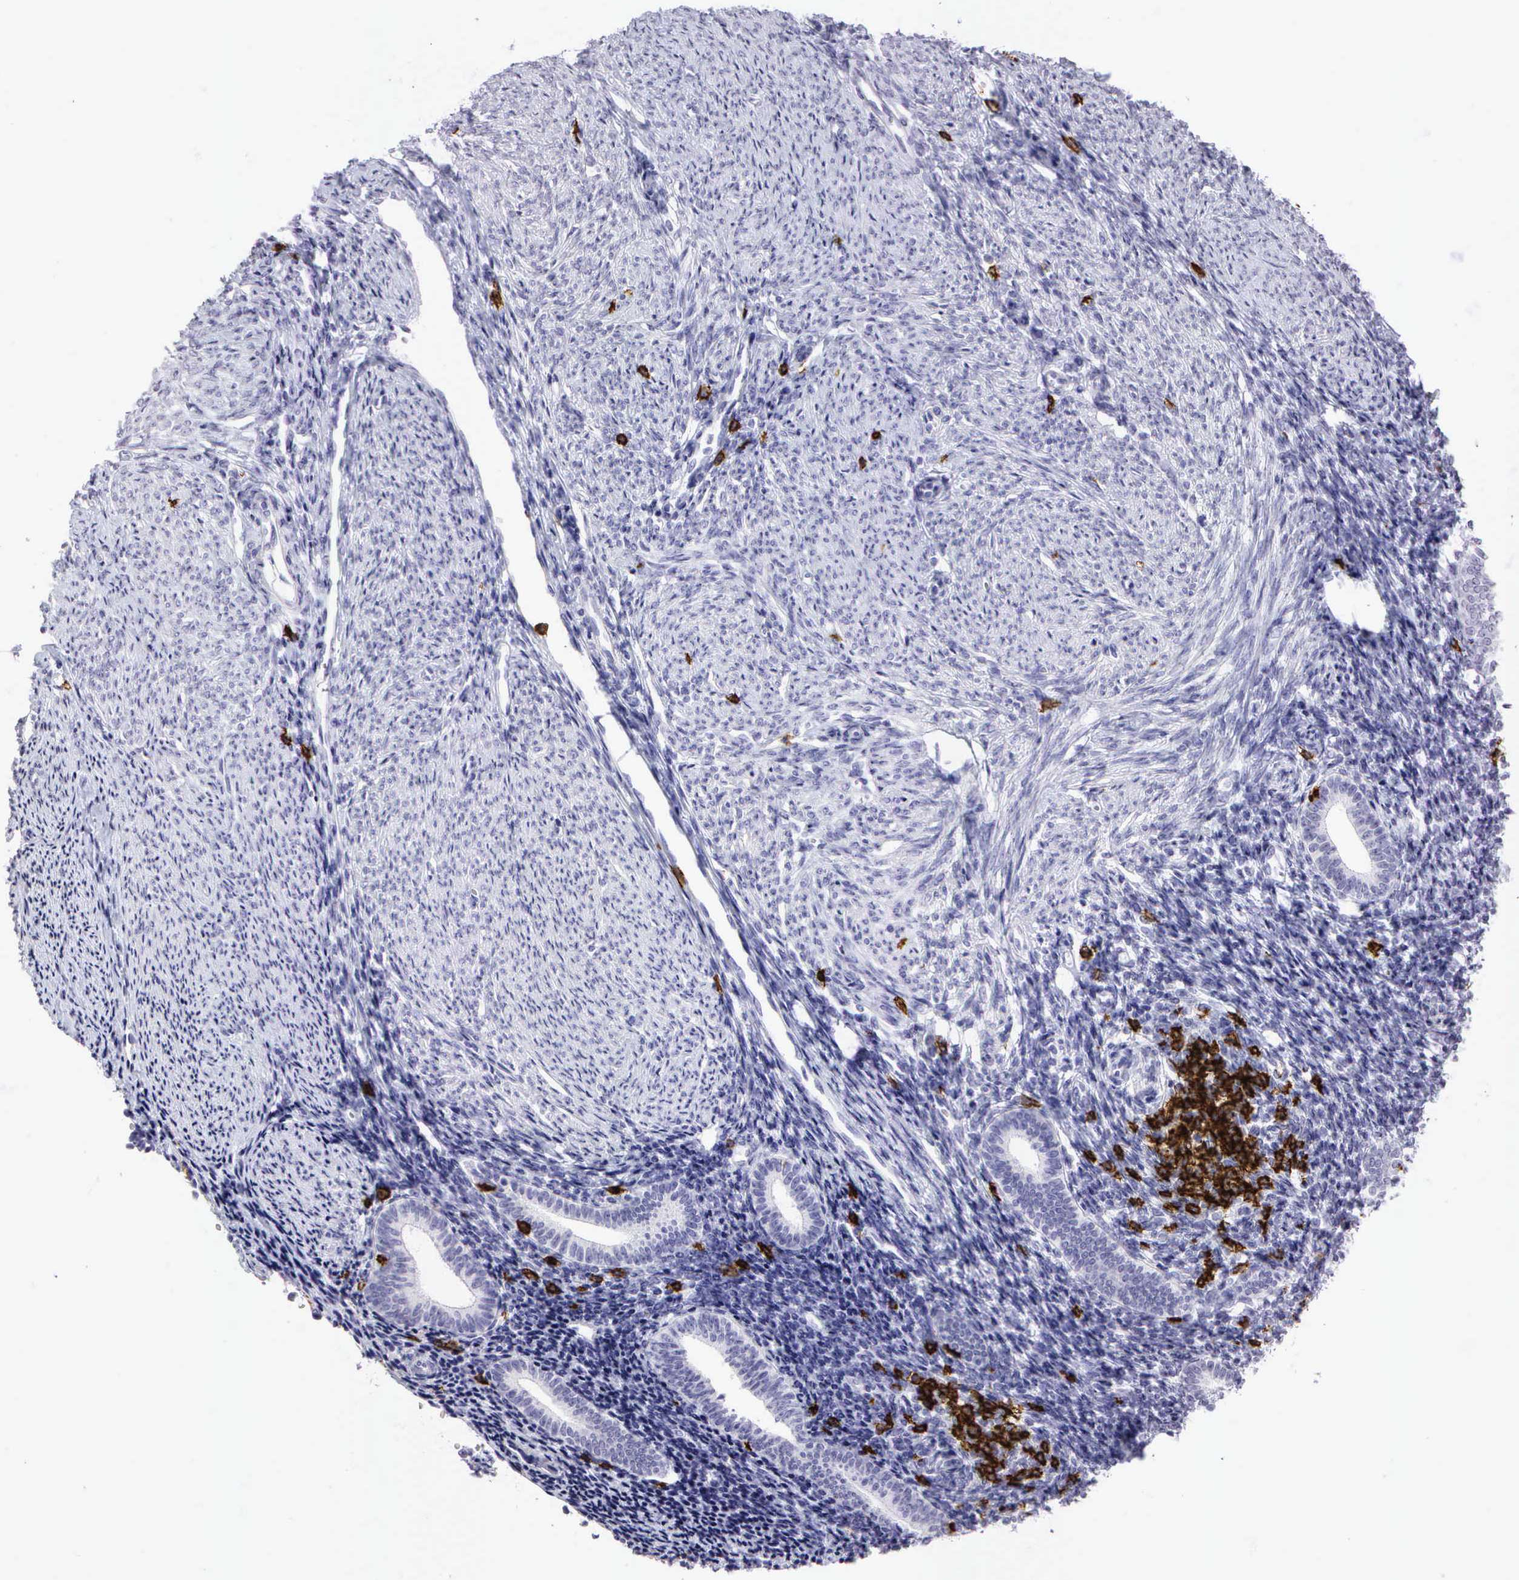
{"staining": {"intensity": "negative", "quantity": "none", "location": "none"}, "tissue": "endometrium", "cell_type": "Cells in endometrial stroma", "image_type": "normal", "snomed": [{"axis": "morphology", "description": "Normal tissue, NOS"}, {"axis": "topography", "description": "Endometrium"}], "caption": "Immunohistochemical staining of benign endometrium reveals no significant positivity in cells in endometrial stroma. (DAB (3,3'-diaminobenzidine) IHC with hematoxylin counter stain).", "gene": "CD8A", "patient": {"sex": "female", "age": 52}}